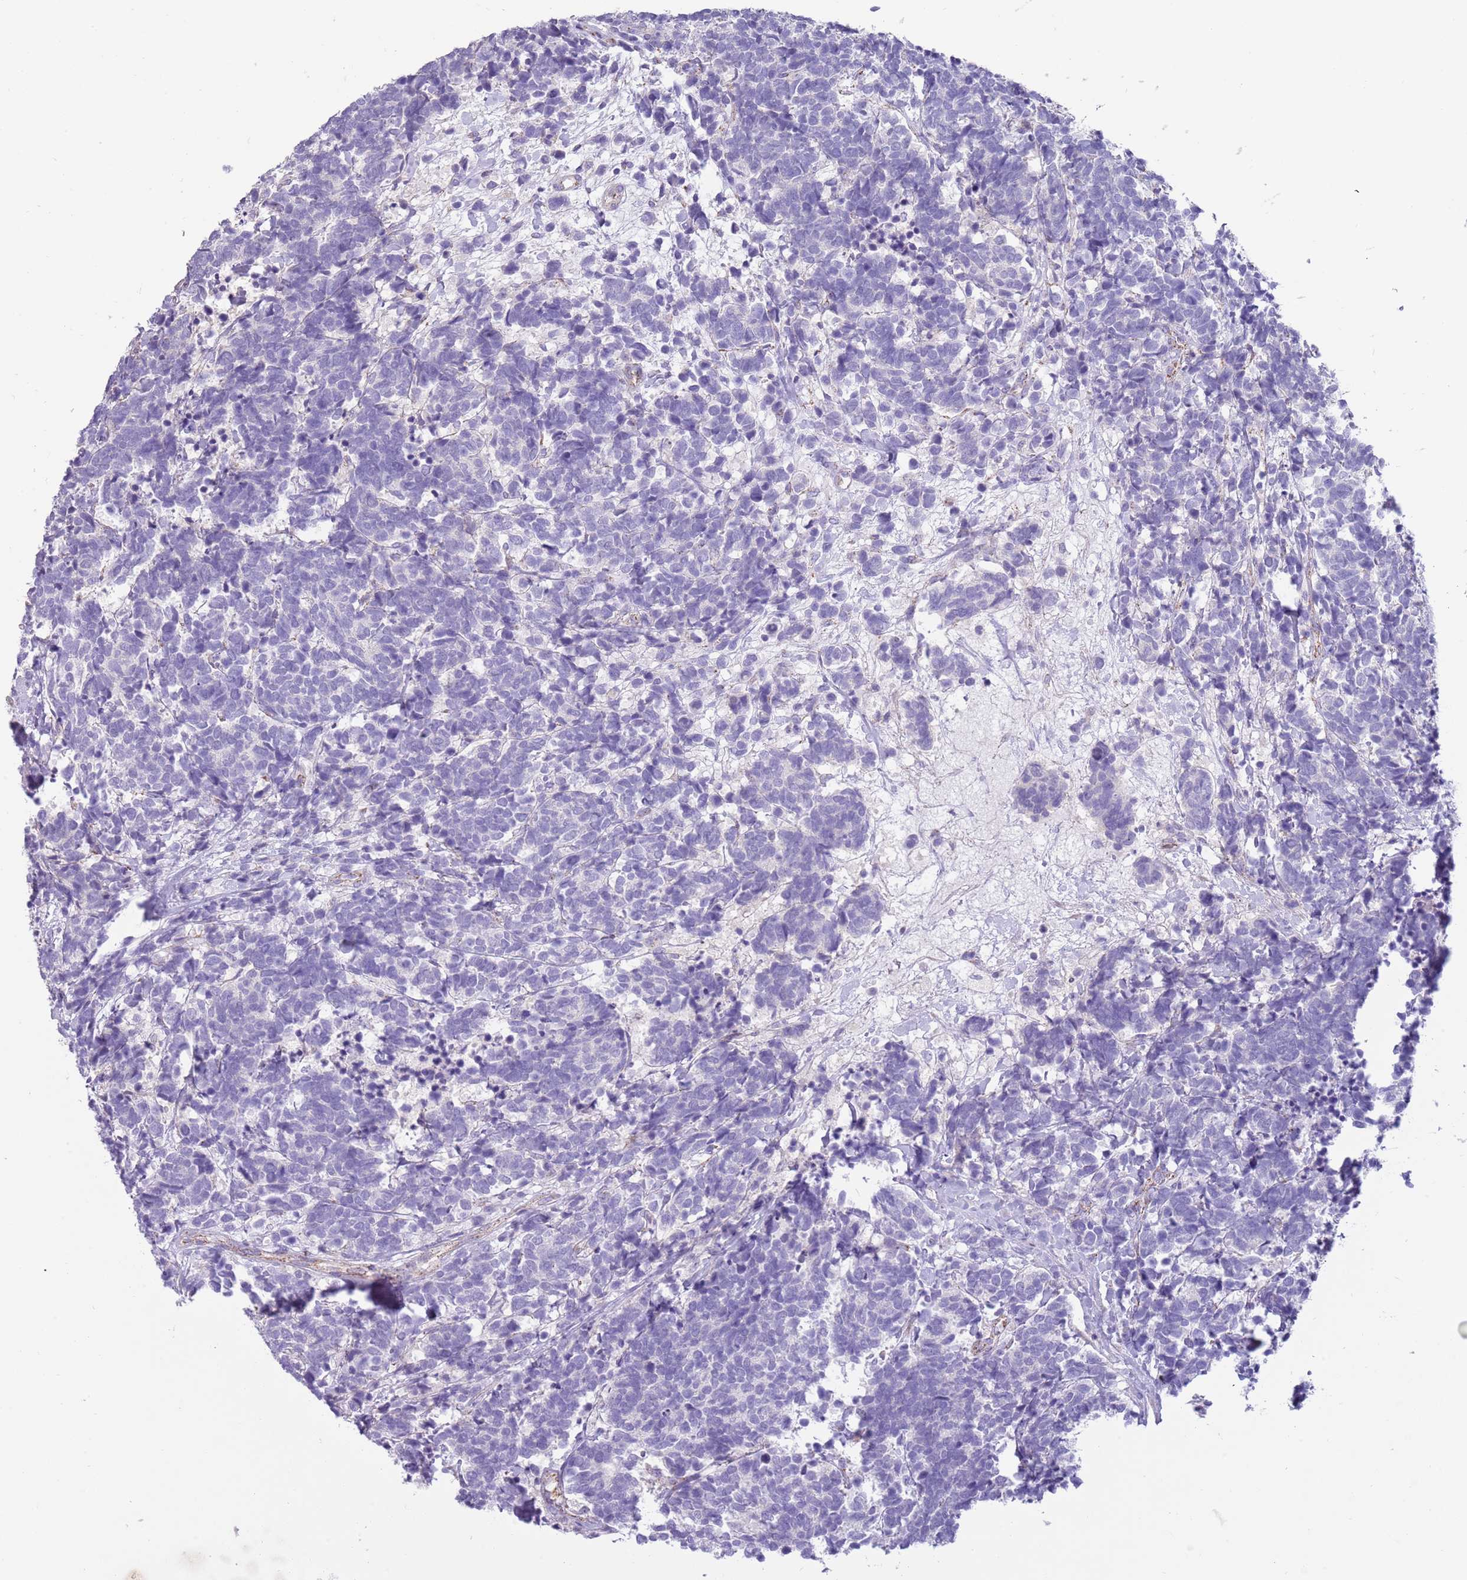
{"staining": {"intensity": "negative", "quantity": "none", "location": "none"}, "tissue": "carcinoid", "cell_type": "Tumor cells", "image_type": "cancer", "snomed": [{"axis": "morphology", "description": "Carcinoma, NOS"}, {"axis": "morphology", "description": "Carcinoid, malignant, NOS"}, {"axis": "topography", "description": "Prostate"}], "caption": "A histopathology image of carcinoid (malignant) stained for a protein exhibits no brown staining in tumor cells.", "gene": "RNF222", "patient": {"sex": "male", "age": 57}}